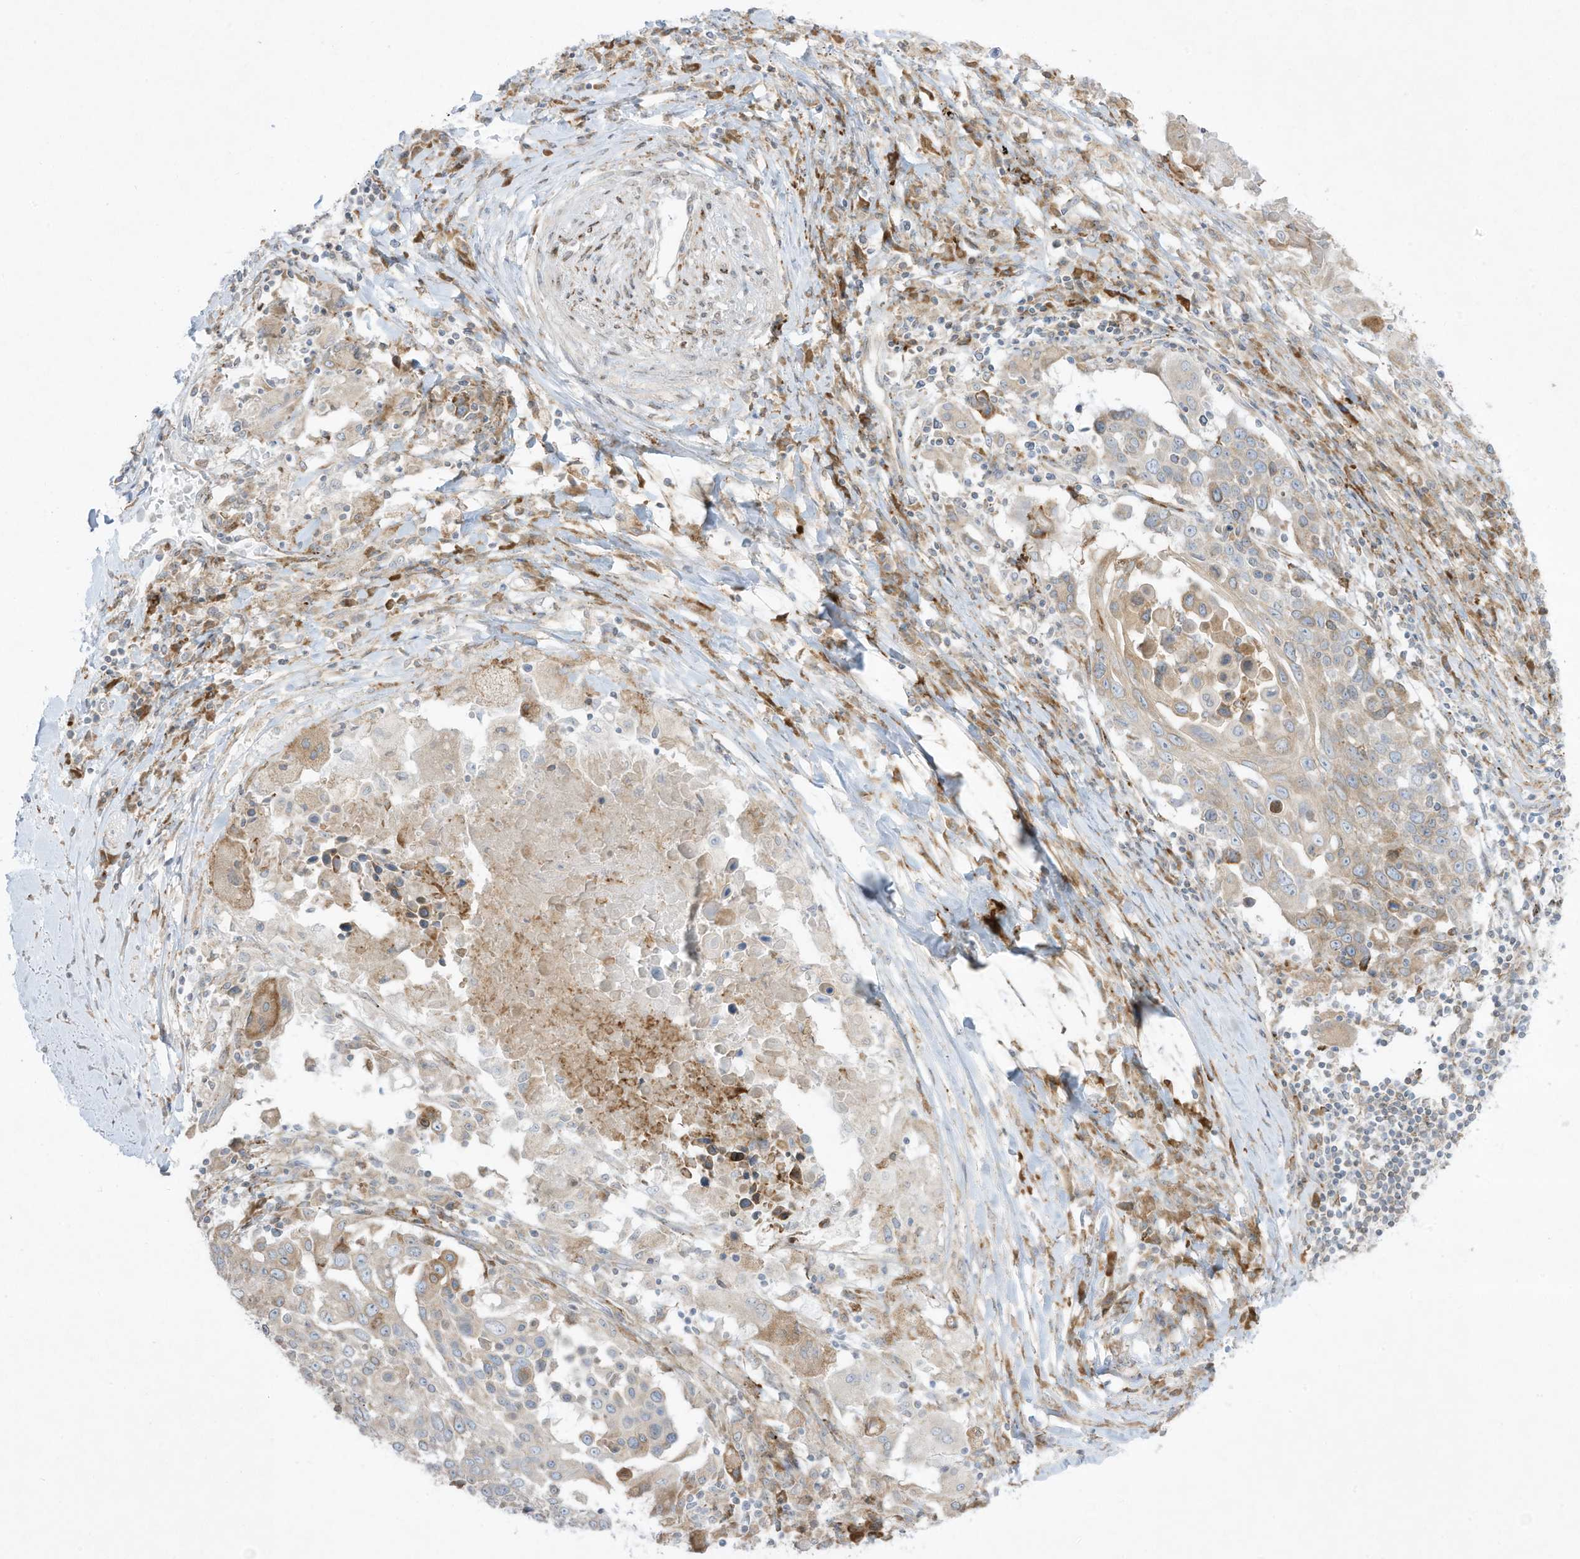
{"staining": {"intensity": "weak", "quantity": "<25%", "location": "cytoplasmic/membranous"}, "tissue": "lung cancer", "cell_type": "Tumor cells", "image_type": "cancer", "snomed": [{"axis": "morphology", "description": "Squamous cell carcinoma, NOS"}, {"axis": "topography", "description": "Lung"}], "caption": "DAB immunohistochemical staining of squamous cell carcinoma (lung) reveals no significant positivity in tumor cells.", "gene": "PTK6", "patient": {"sex": "male", "age": 66}}